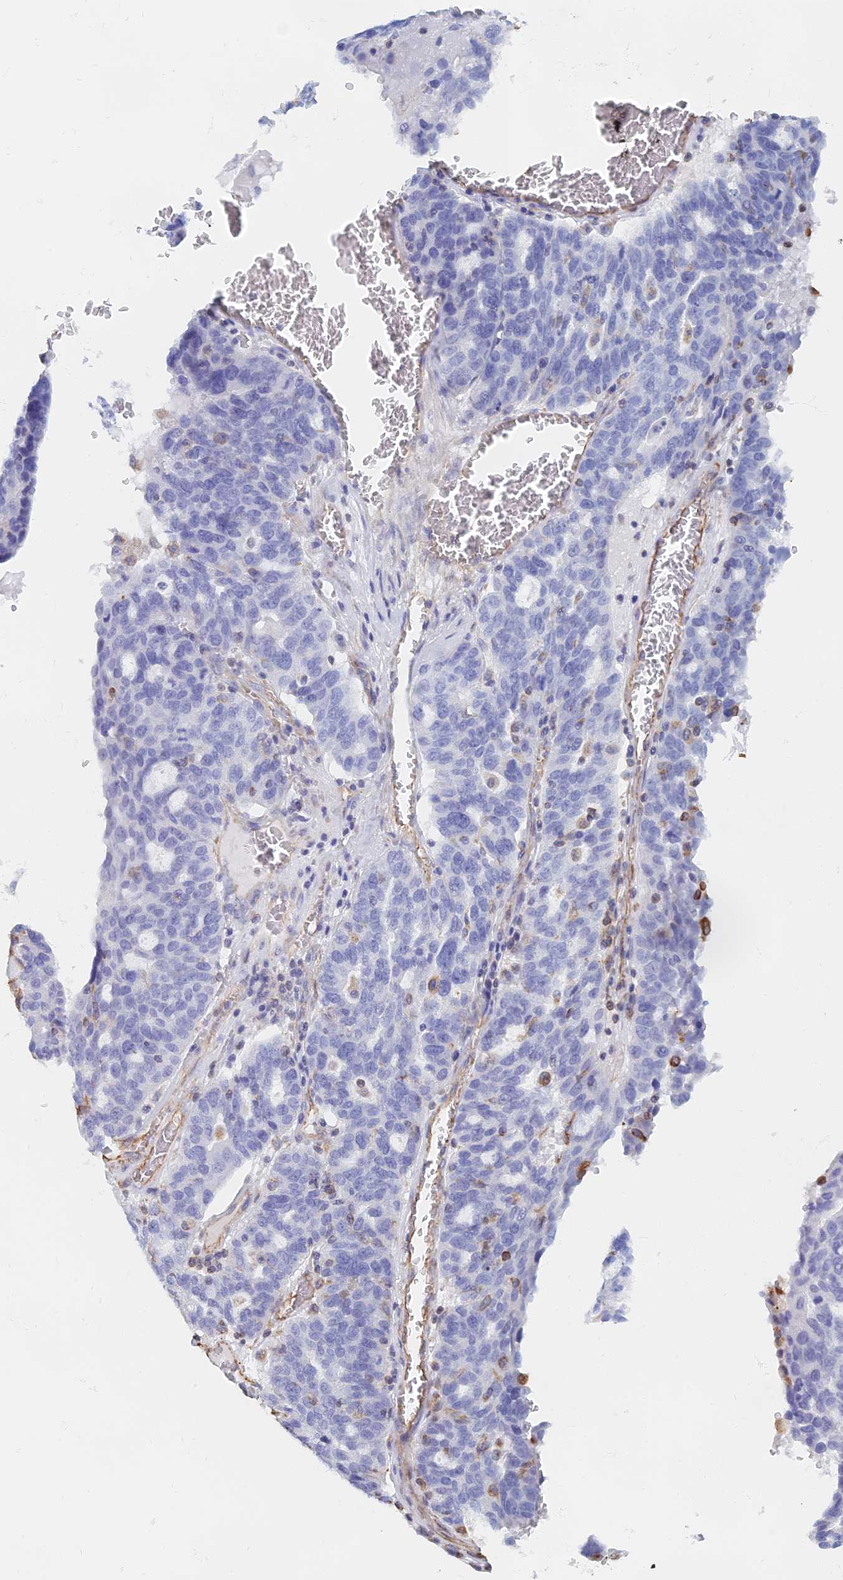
{"staining": {"intensity": "negative", "quantity": "none", "location": "none"}, "tissue": "ovarian cancer", "cell_type": "Tumor cells", "image_type": "cancer", "snomed": [{"axis": "morphology", "description": "Cystadenocarcinoma, serous, NOS"}, {"axis": "topography", "description": "Ovary"}], "caption": "Protein analysis of serous cystadenocarcinoma (ovarian) displays no significant staining in tumor cells.", "gene": "RMC1", "patient": {"sex": "female", "age": 59}}